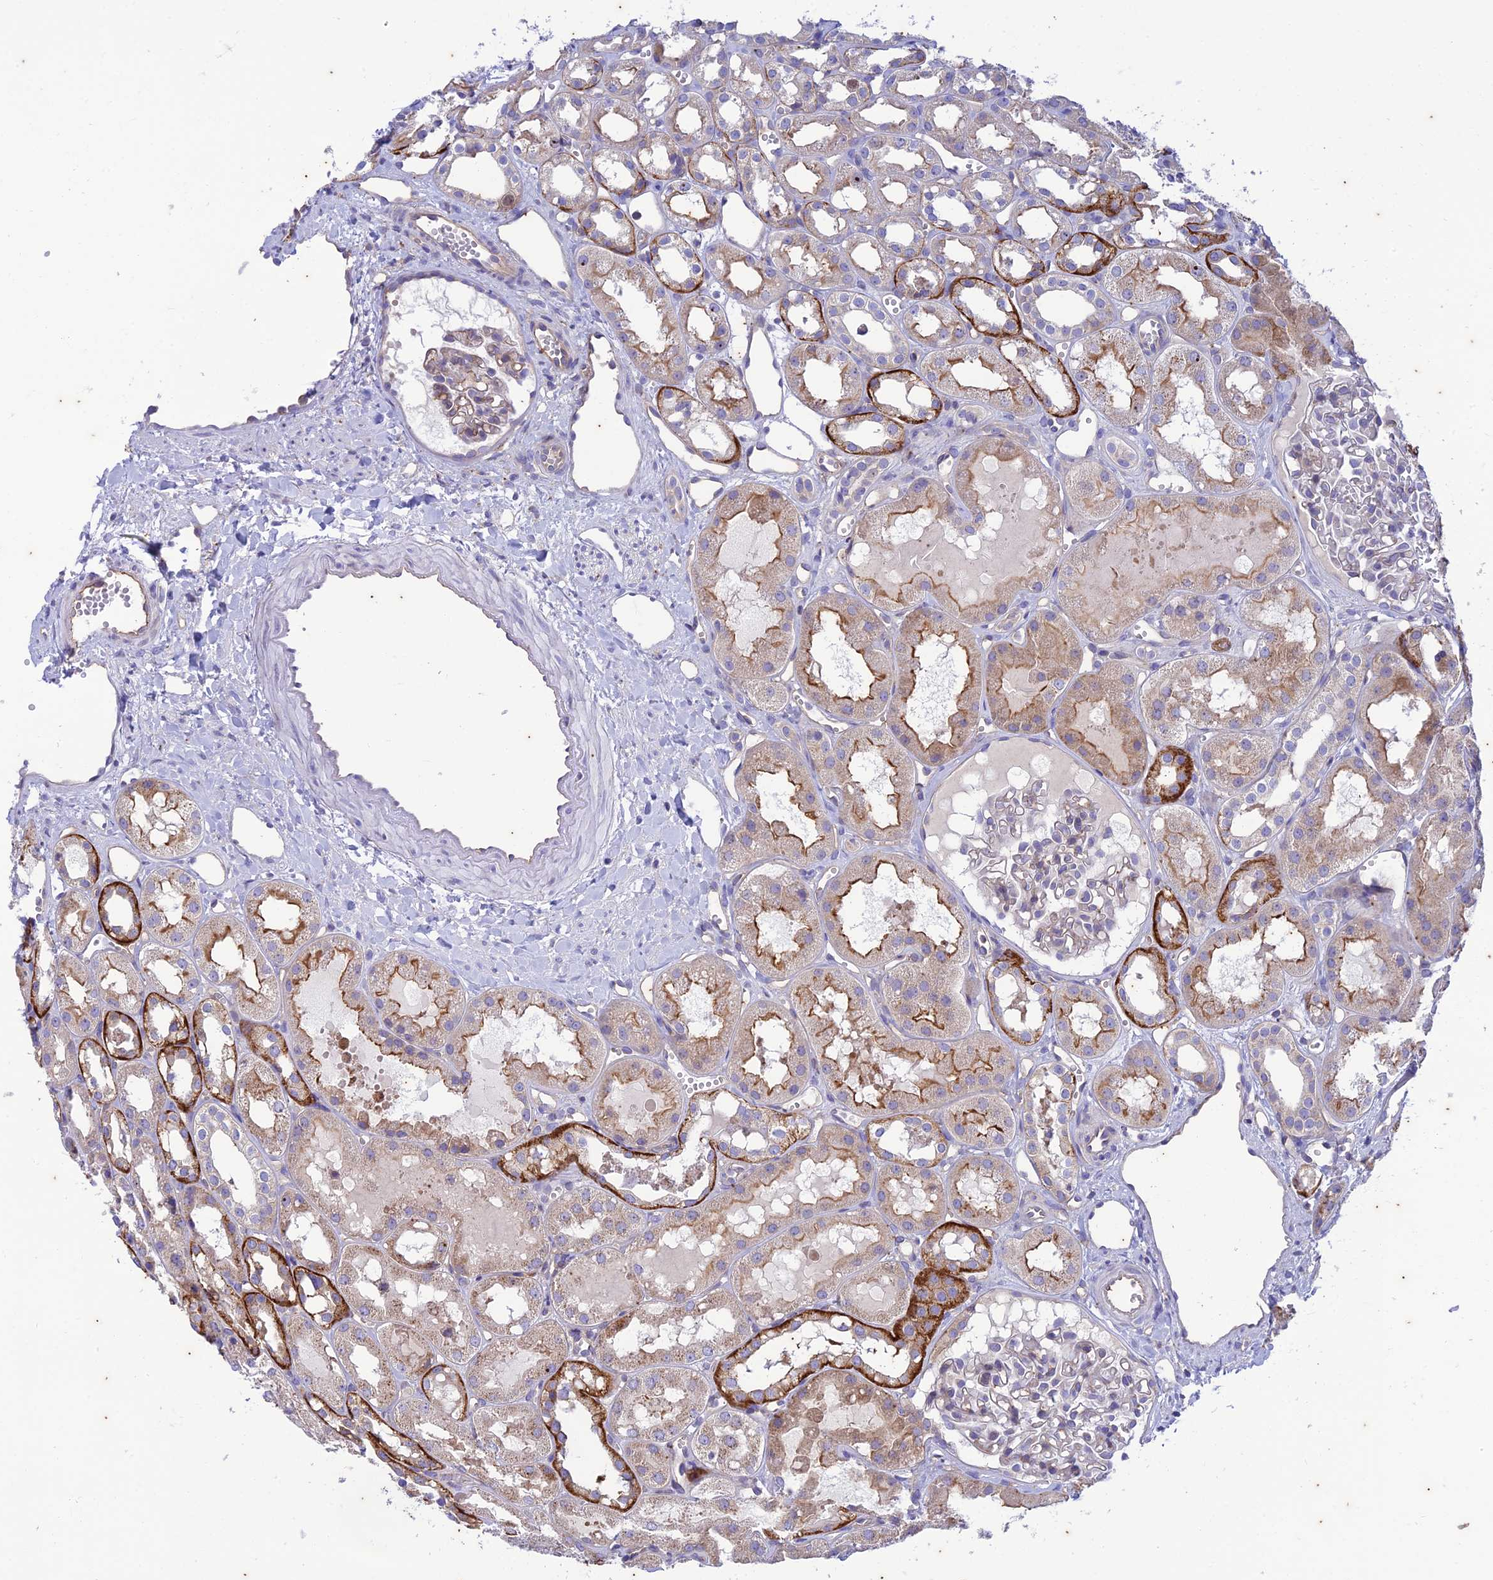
{"staining": {"intensity": "negative", "quantity": "none", "location": "none"}, "tissue": "kidney", "cell_type": "Cells in glomeruli", "image_type": "normal", "snomed": [{"axis": "morphology", "description": "Normal tissue, NOS"}, {"axis": "topography", "description": "Kidney"}], "caption": "An image of kidney stained for a protein displays no brown staining in cells in glomeruli. (DAB immunohistochemistry (IHC) visualized using brightfield microscopy, high magnification).", "gene": "PIMREG", "patient": {"sex": "male", "age": 16}}